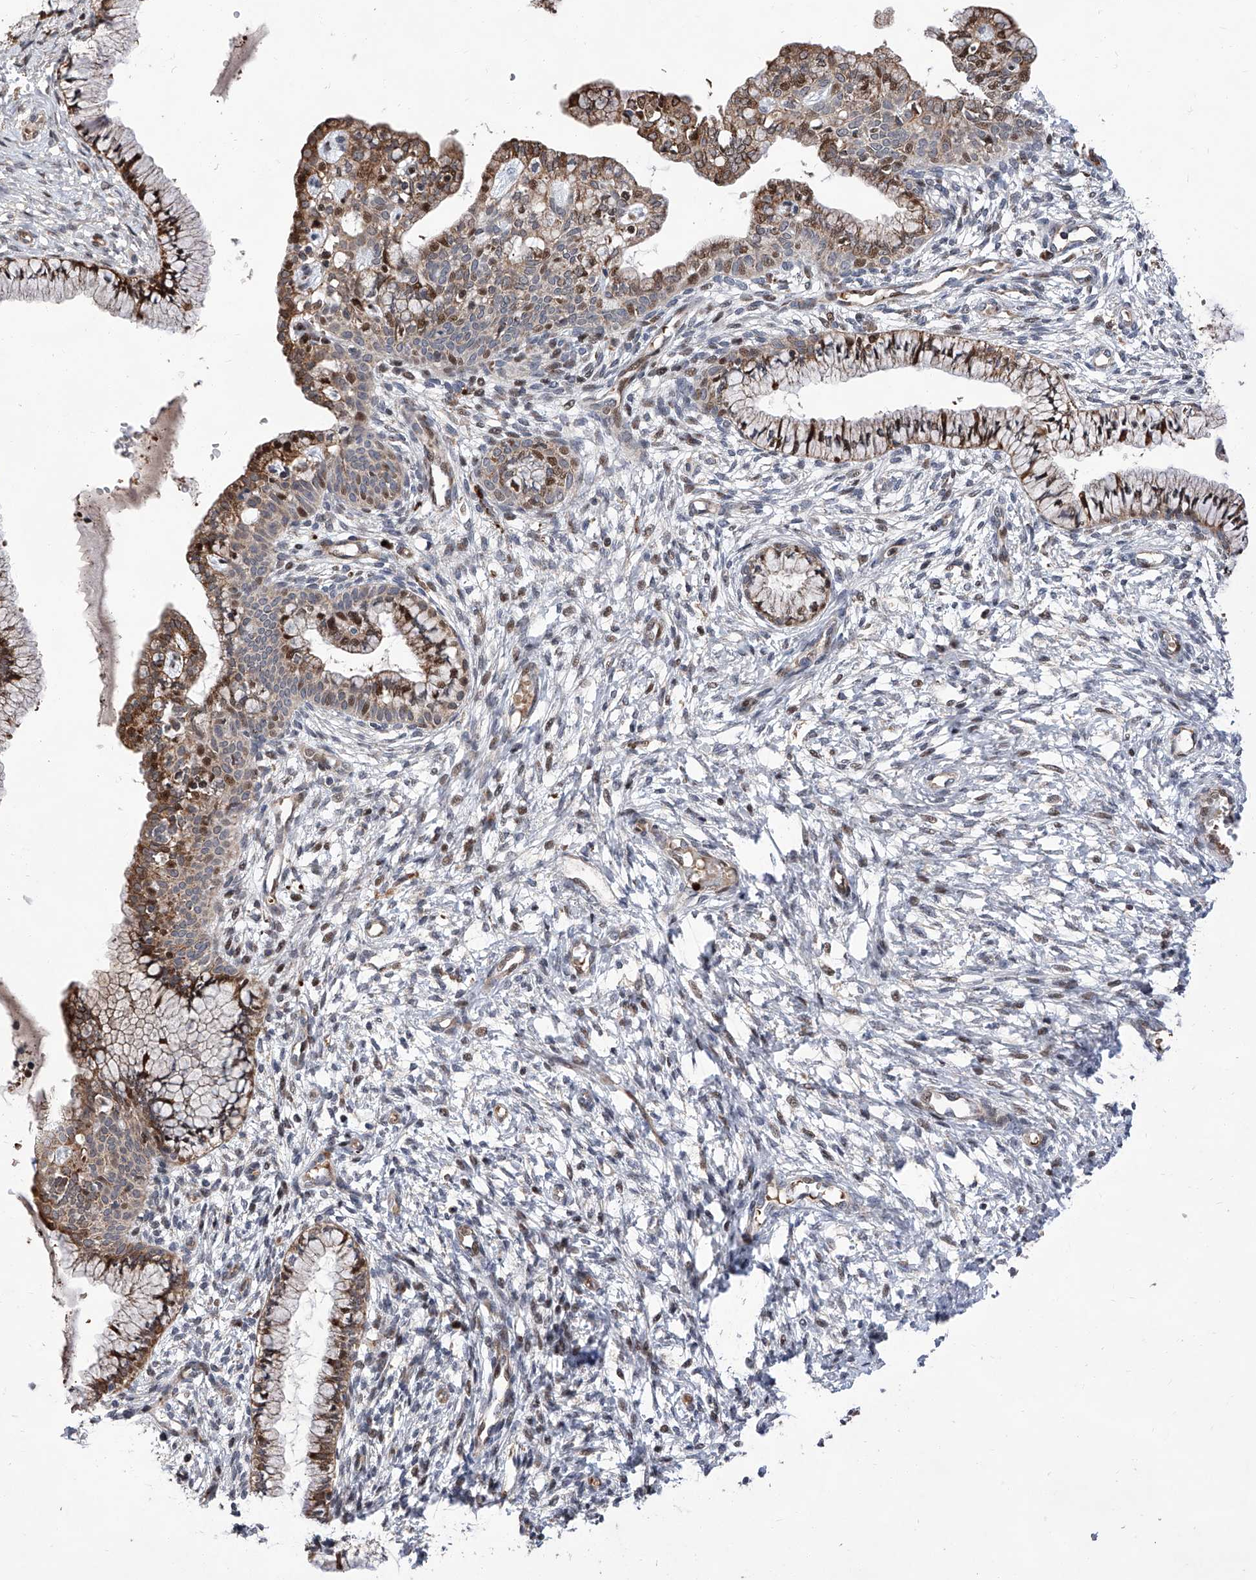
{"staining": {"intensity": "moderate", "quantity": ">75%", "location": "cytoplasmic/membranous"}, "tissue": "cervix", "cell_type": "Glandular cells", "image_type": "normal", "snomed": [{"axis": "morphology", "description": "Normal tissue, NOS"}, {"axis": "topography", "description": "Cervix"}], "caption": "Brown immunohistochemical staining in benign cervix shows moderate cytoplasmic/membranous staining in approximately >75% of glandular cells.", "gene": "FARP2", "patient": {"sex": "female", "age": 36}}